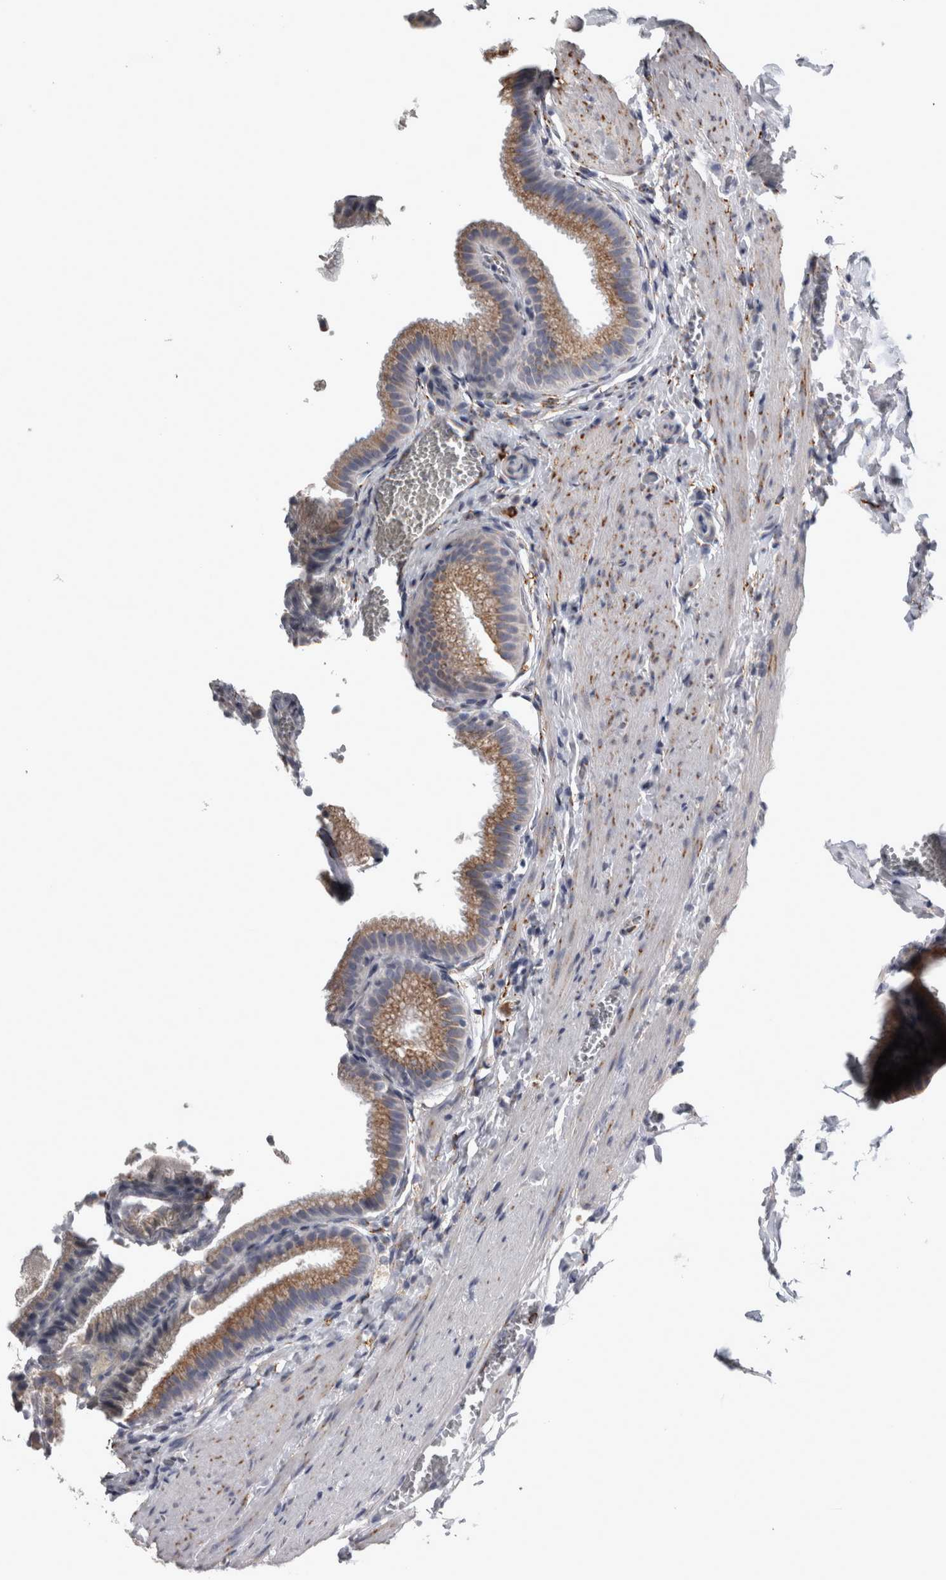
{"staining": {"intensity": "moderate", "quantity": ">75%", "location": "cytoplasmic/membranous"}, "tissue": "gallbladder", "cell_type": "Glandular cells", "image_type": "normal", "snomed": [{"axis": "morphology", "description": "Normal tissue, NOS"}, {"axis": "topography", "description": "Gallbladder"}], "caption": "This is a histology image of IHC staining of unremarkable gallbladder, which shows moderate staining in the cytoplasmic/membranous of glandular cells.", "gene": "FHIP2B", "patient": {"sex": "male", "age": 38}}